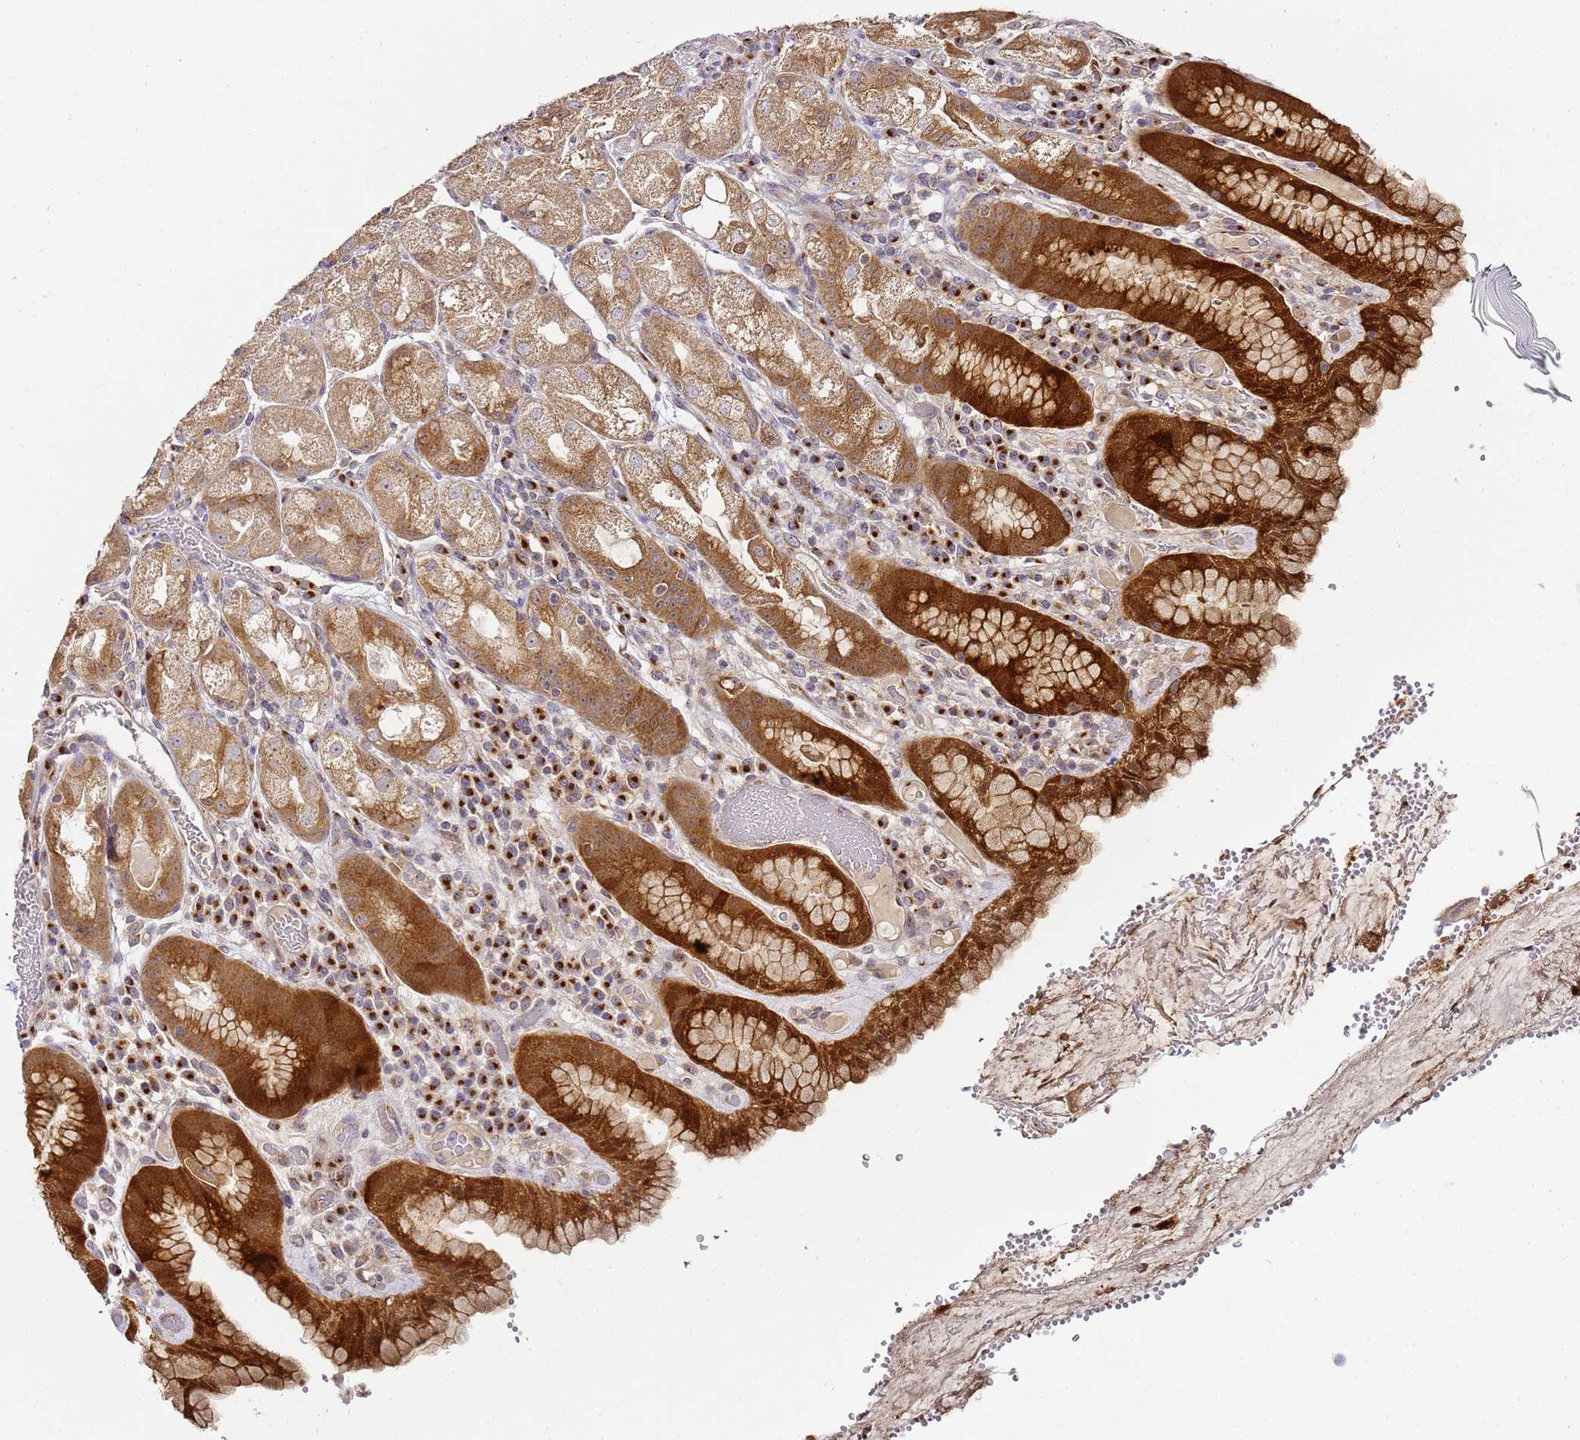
{"staining": {"intensity": "strong", "quantity": "25%-75%", "location": "cytoplasmic/membranous,nuclear"}, "tissue": "stomach", "cell_type": "Glandular cells", "image_type": "normal", "snomed": [{"axis": "morphology", "description": "Normal tissue, NOS"}, {"axis": "topography", "description": "Stomach, upper"}], "caption": "Benign stomach exhibits strong cytoplasmic/membranous,nuclear positivity in approximately 25%-75% of glandular cells, visualized by immunohistochemistry. (brown staining indicates protein expression, while blue staining denotes nuclei).", "gene": "MRPL49", "patient": {"sex": "male", "age": 52}}